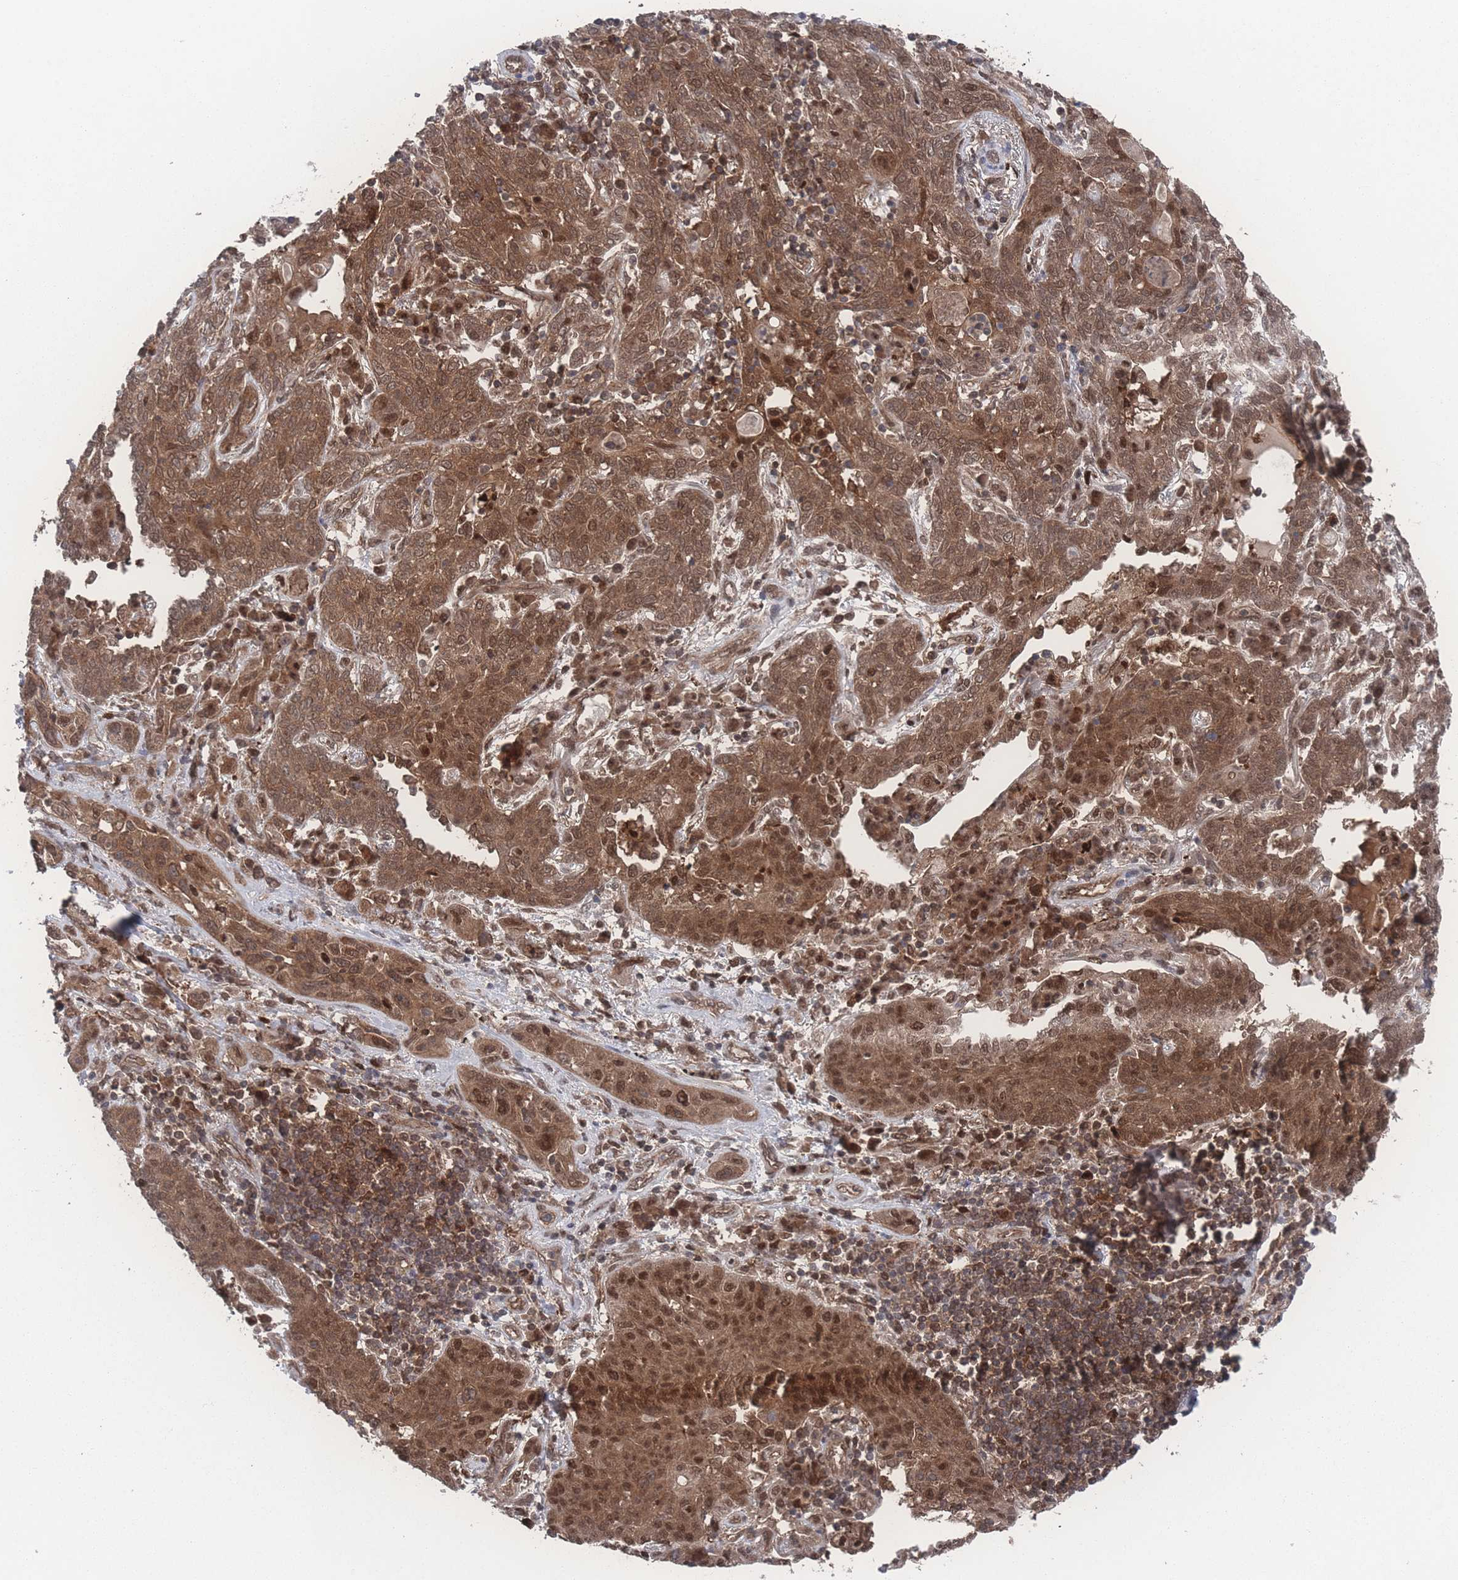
{"staining": {"intensity": "moderate", "quantity": ">75%", "location": "cytoplasmic/membranous,nuclear"}, "tissue": "lung cancer", "cell_type": "Tumor cells", "image_type": "cancer", "snomed": [{"axis": "morphology", "description": "Squamous cell carcinoma, NOS"}, {"axis": "topography", "description": "Lung"}], "caption": "Tumor cells exhibit medium levels of moderate cytoplasmic/membranous and nuclear expression in approximately >75% of cells in human lung cancer.", "gene": "PSMA1", "patient": {"sex": "female", "age": 70}}